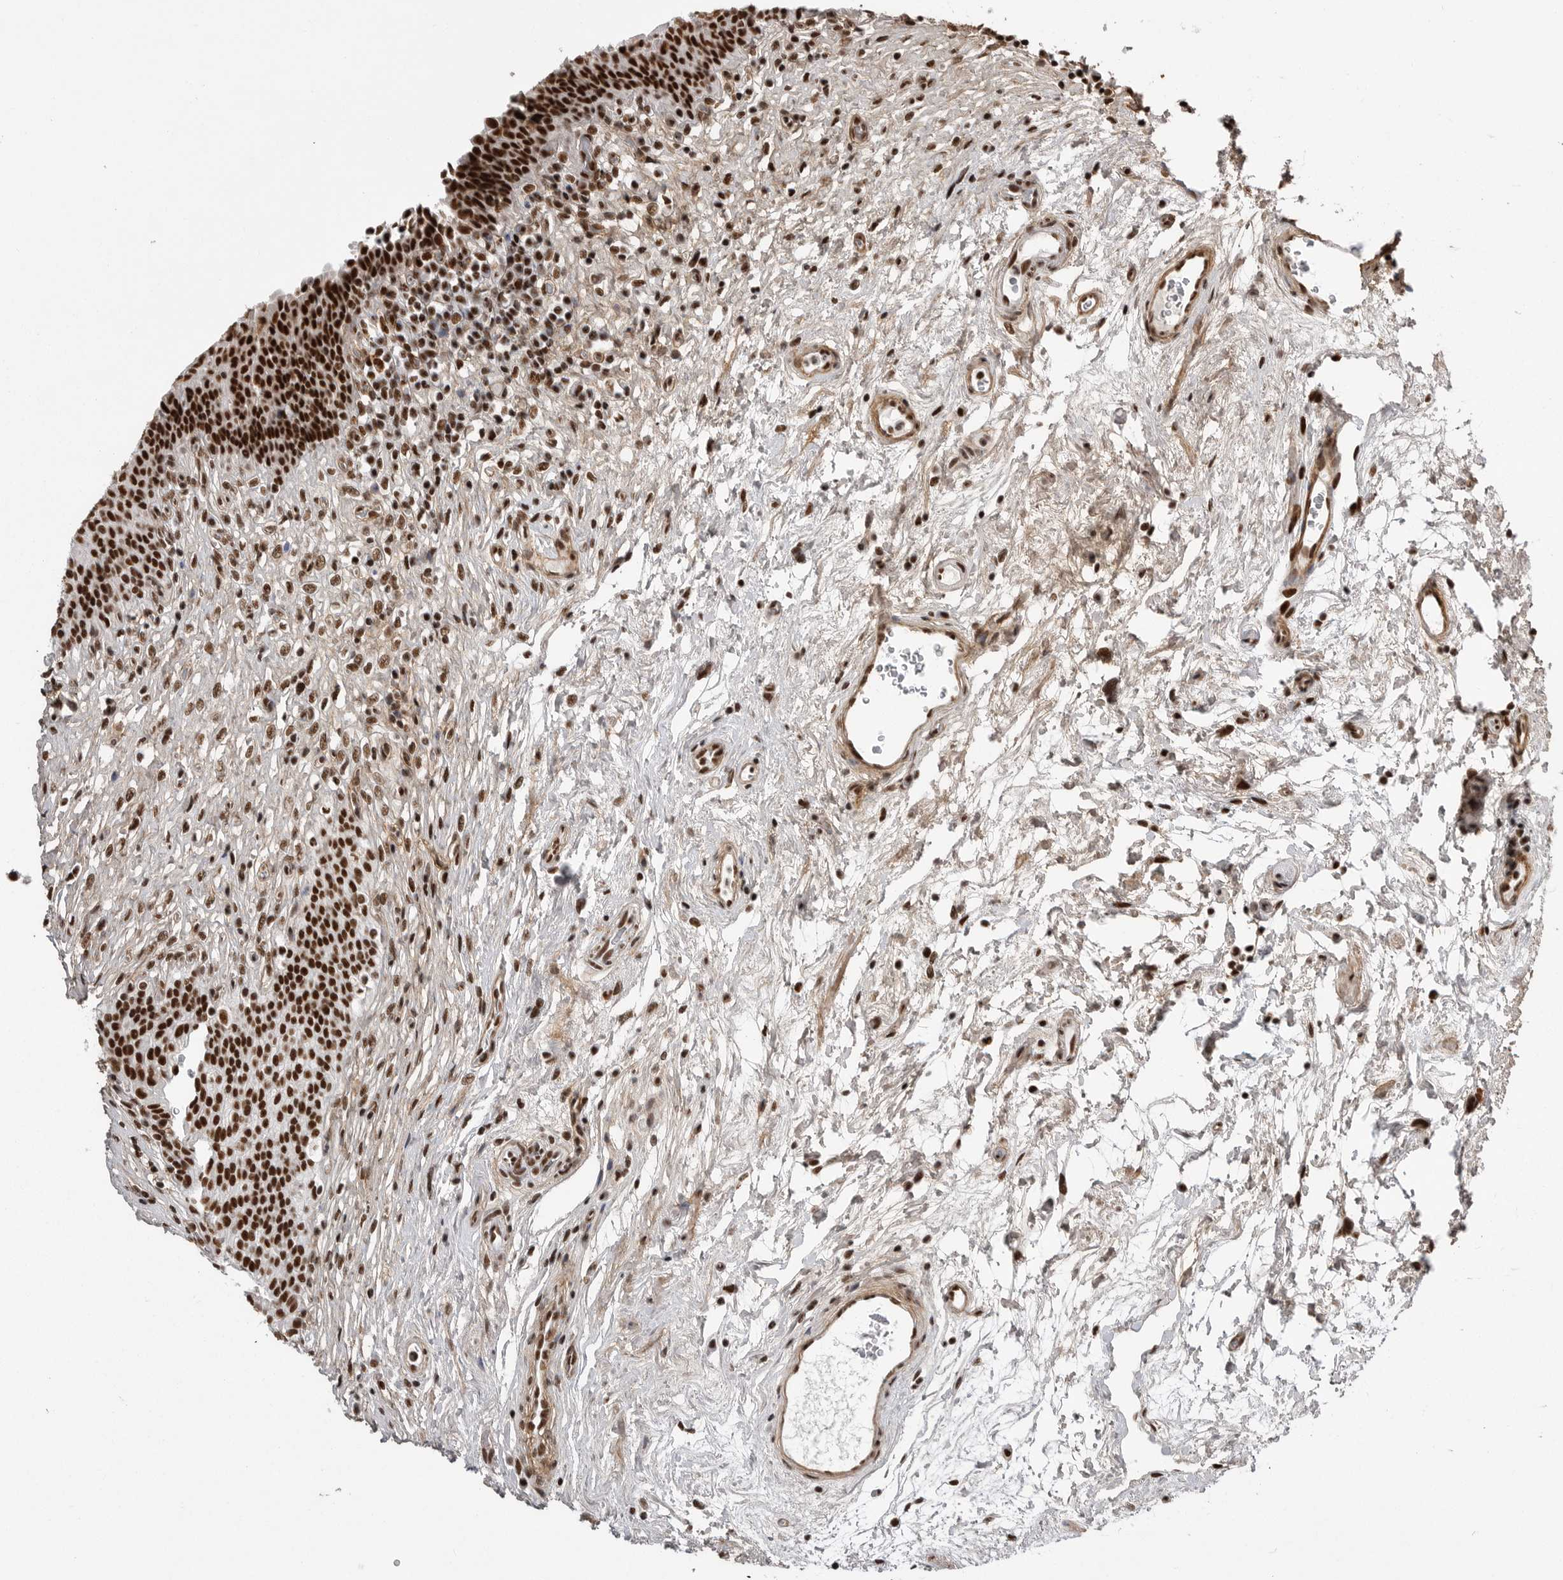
{"staining": {"intensity": "strong", "quantity": ">75%", "location": "nuclear"}, "tissue": "urinary bladder", "cell_type": "Urothelial cells", "image_type": "normal", "snomed": [{"axis": "morphology", "description": "Normal tissue, NOS"}, {"axis": "topography", "description": "Urinary bladder"}], "caption": "Immunohistochemistry (IHC) of benign urinary bladder reveals high levels of strong nuclear expression in about >75% of urothelial cells. The staining is performed using DAB brown chromogen to label protein expression. The nuclei are counter-stained blue using hematoxylin.", "gene": "PPP1R8", "patient": {"sex": "male", "age": 83}}